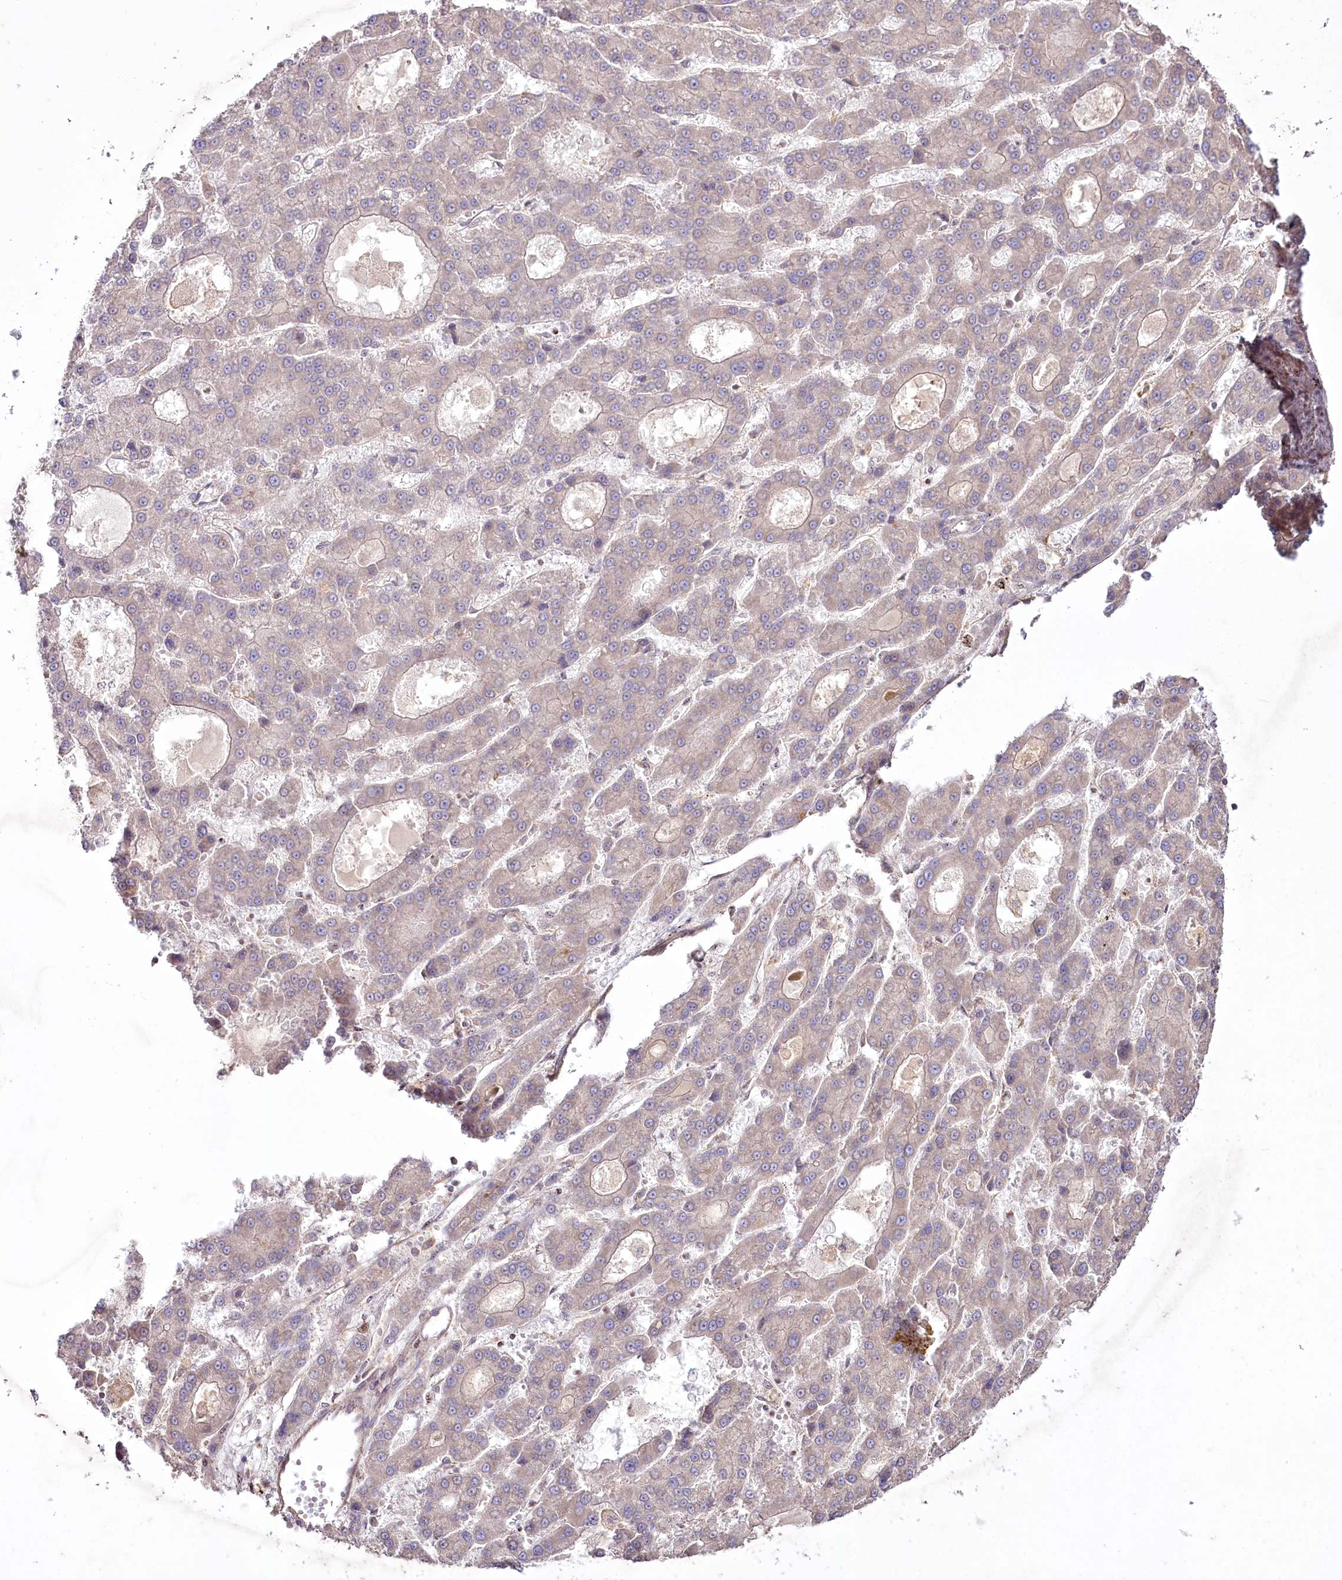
{"staining": {"intensity": "negative", "quantity": "none", "location": "none"}, "tissue": "liver cancer", "cell_type": "Tumor cells", "image_type": "cancer", "snomed": [{"axis": "morphology", "description": "Carcinoma, Hepatocellular, NOS"}, {"axis": "topography", "description": "Liver"}], "caption": "Immunohistochemistry of liver cancer reveals no expression in tumor cells.", "gene": "SH3TC1", "patient": {"sex": "male", "age": 70}}